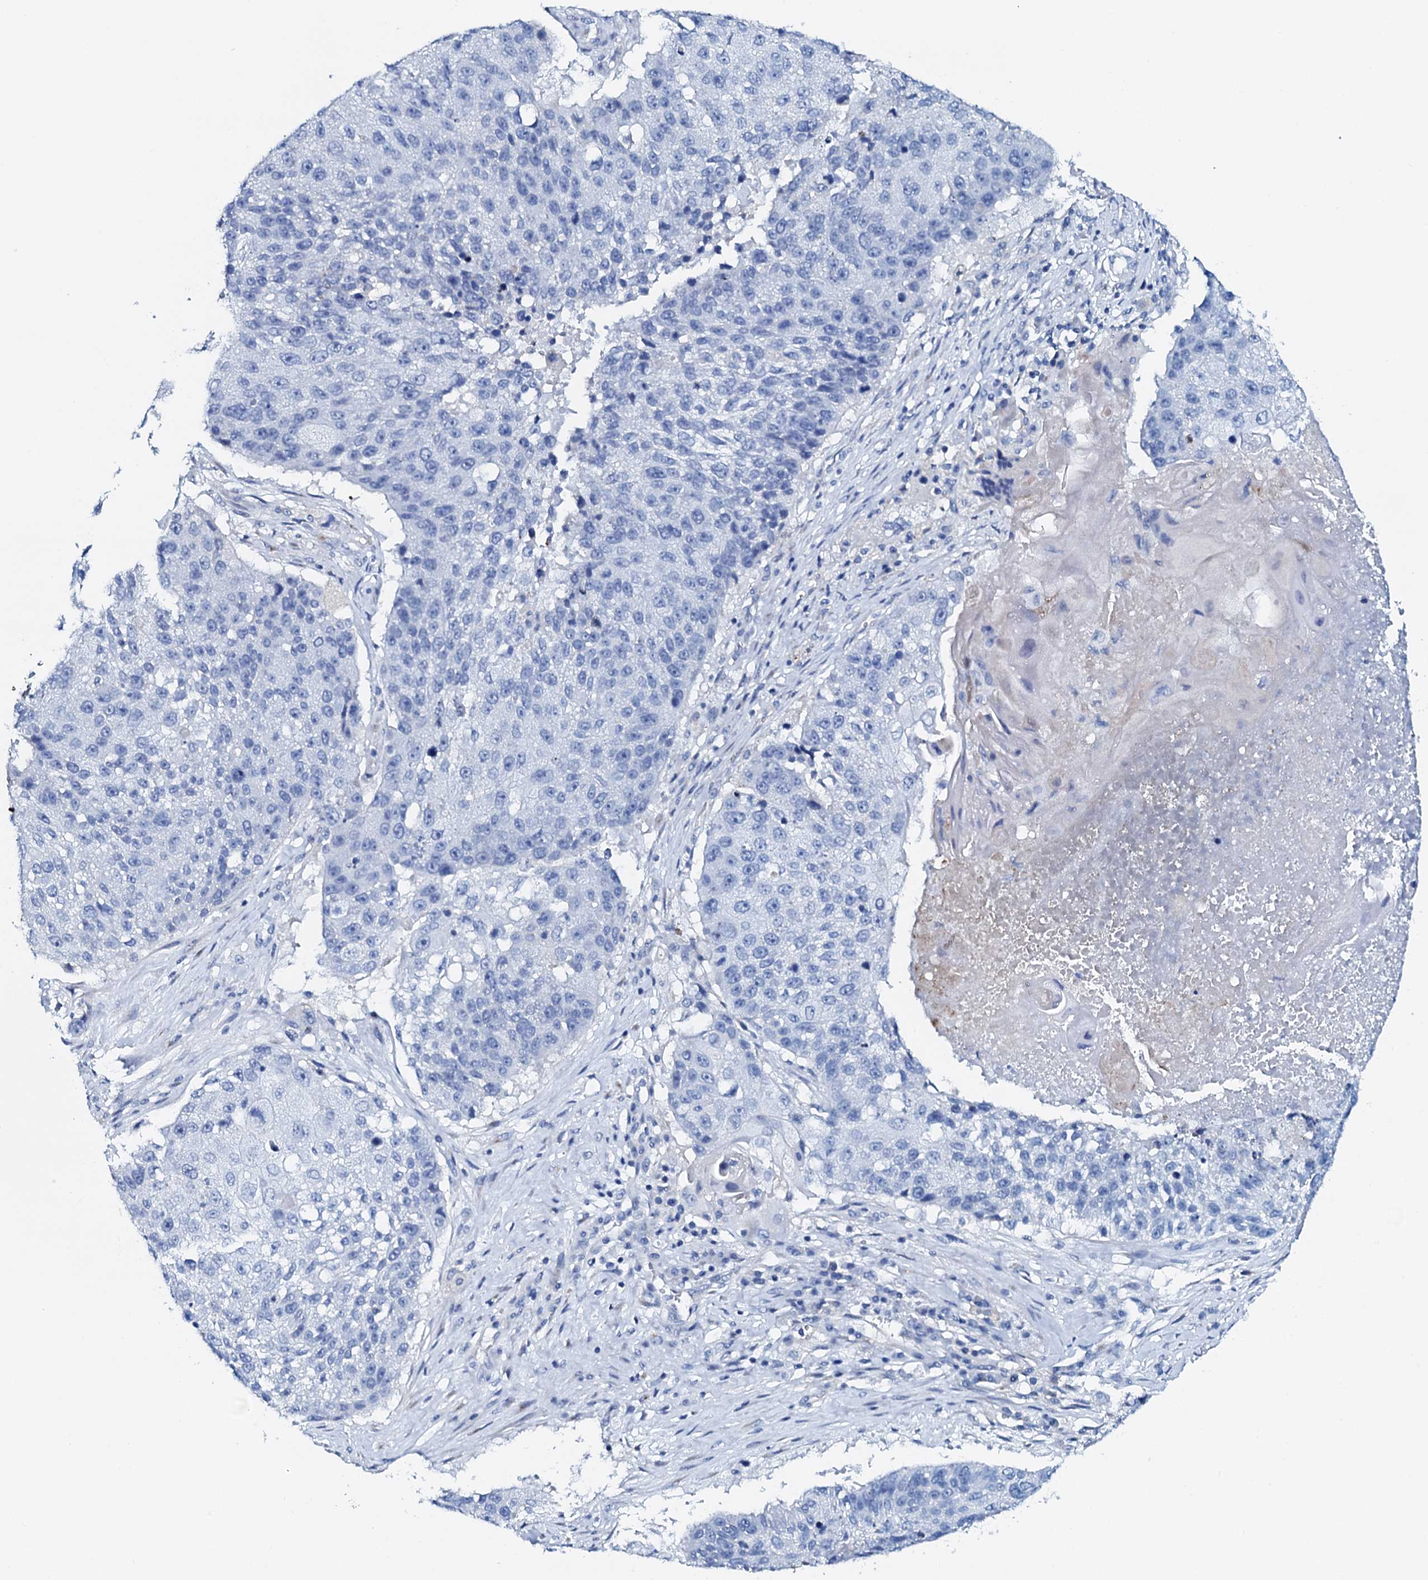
{"staining": {"intensity": "negative", "quantity": "none", "location": "none"}, "tissue": "lung cancer", "cell_type": "Tumor cells", "image_type": "cancer", "snomed": [{"axis": "morphology", "description": "Squamous cell carcinoma, NOS"}, {"axis": "topography", "description": "Lung"}], "caption": "High magnification brightfield microscopy of lung cancer stained with DAB (brown) and counterstained with hematoxylin (blue): tumor cells show no significant positivity. (DAB (3,3'-diaminobenzidine) immunohistochemistry (IHC), high magnification).", "gene": "AMER2", "patient": {"sex": "male", "age": 61}}